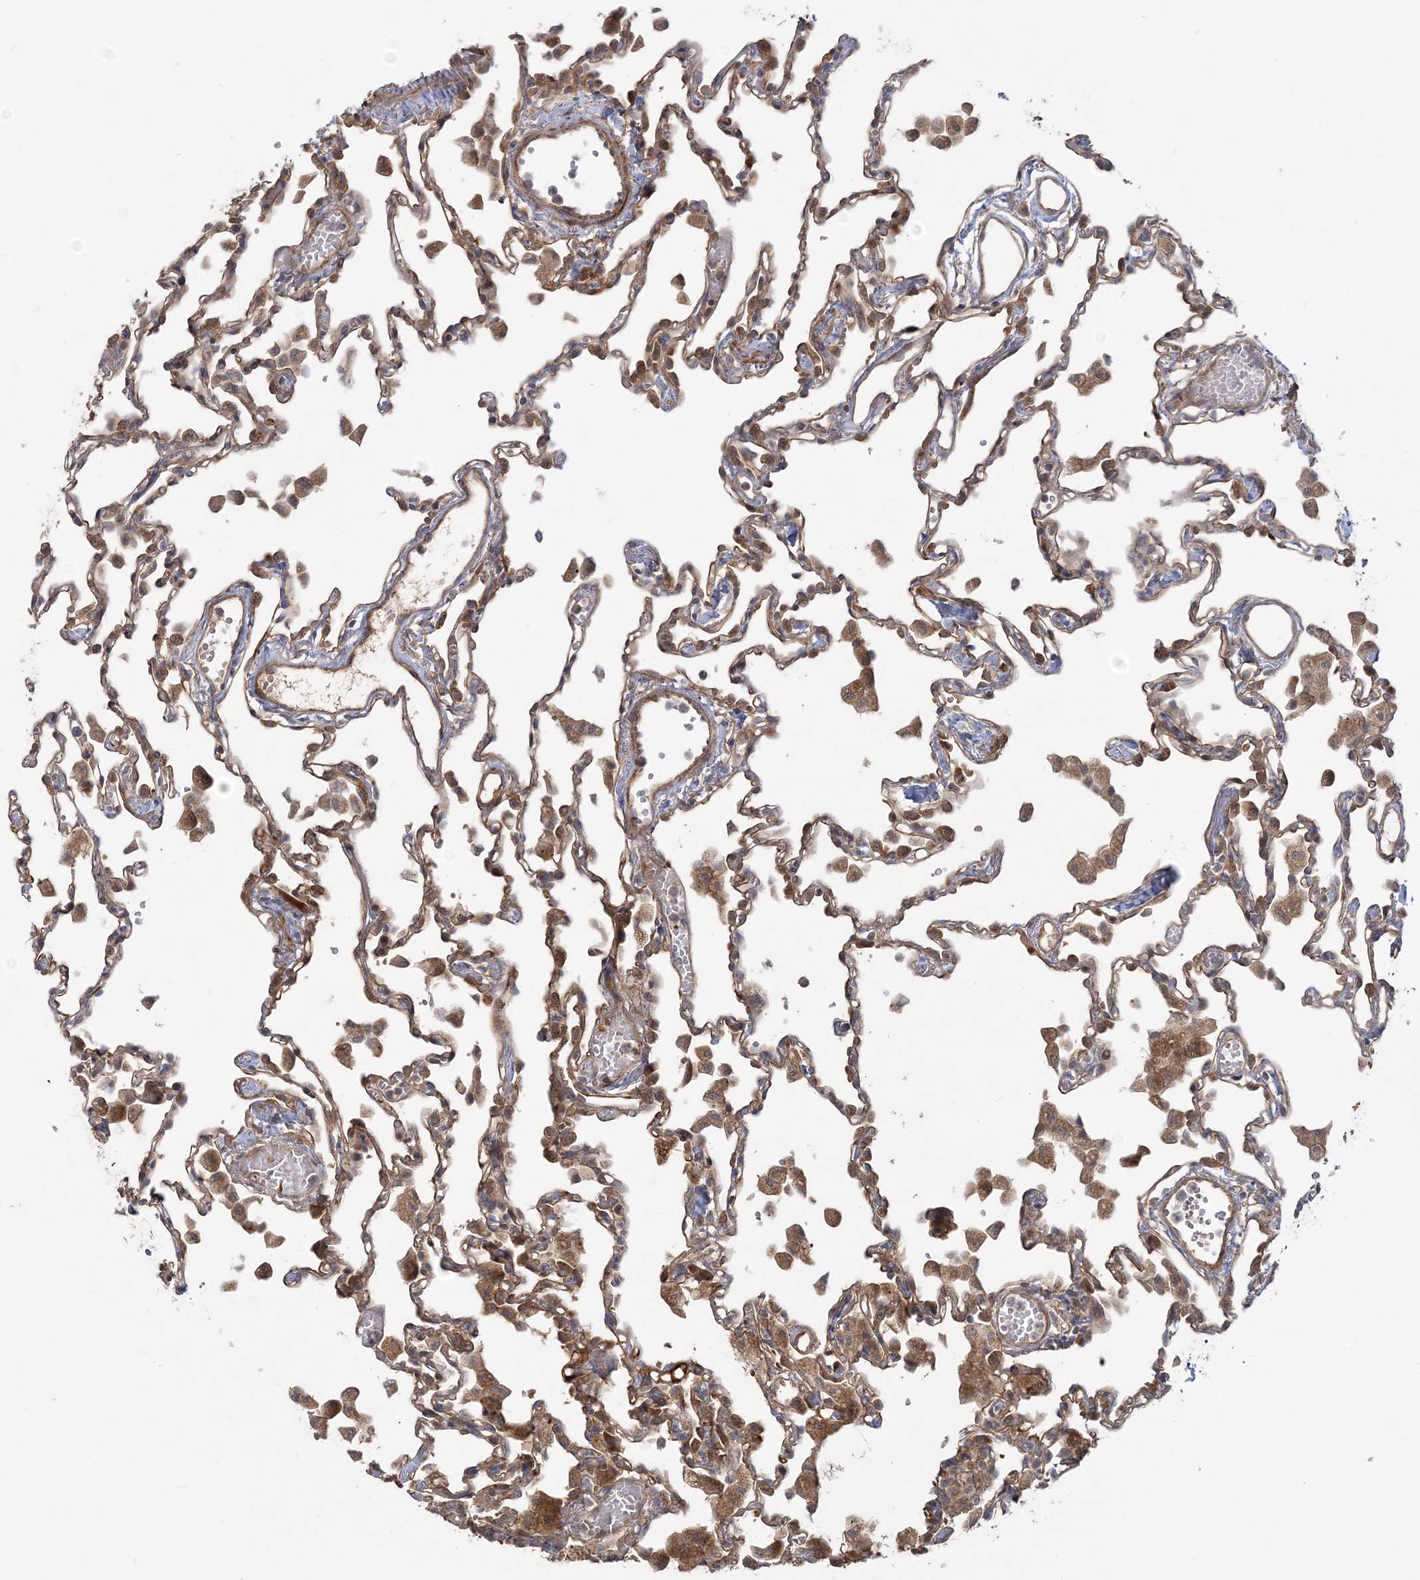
{"staining": {"intensity": "moderate", "quantity": ">75%", "location": "cytoplasmic/membranous"}, "tissue": "lung", "cell_type": "Alveolar cells", "image_type": "normal", "snomed": [{"axis": "morphology", "description": "Normal tissue, NOS"}, {"axis": "topography", "description": "Bronchus"}, {"axis": "topography", "description": "Lung"}], "caption": "Lung stained with DAB (3,3'-diaminobenzidine) immunohistochemistry demonstrates medium levels of moderate cytoplasmic/membranous staining in approximately >75% of alveolar cells.", "gene": "MOCS2", "patient": {"sex": "female", "age": 49}}